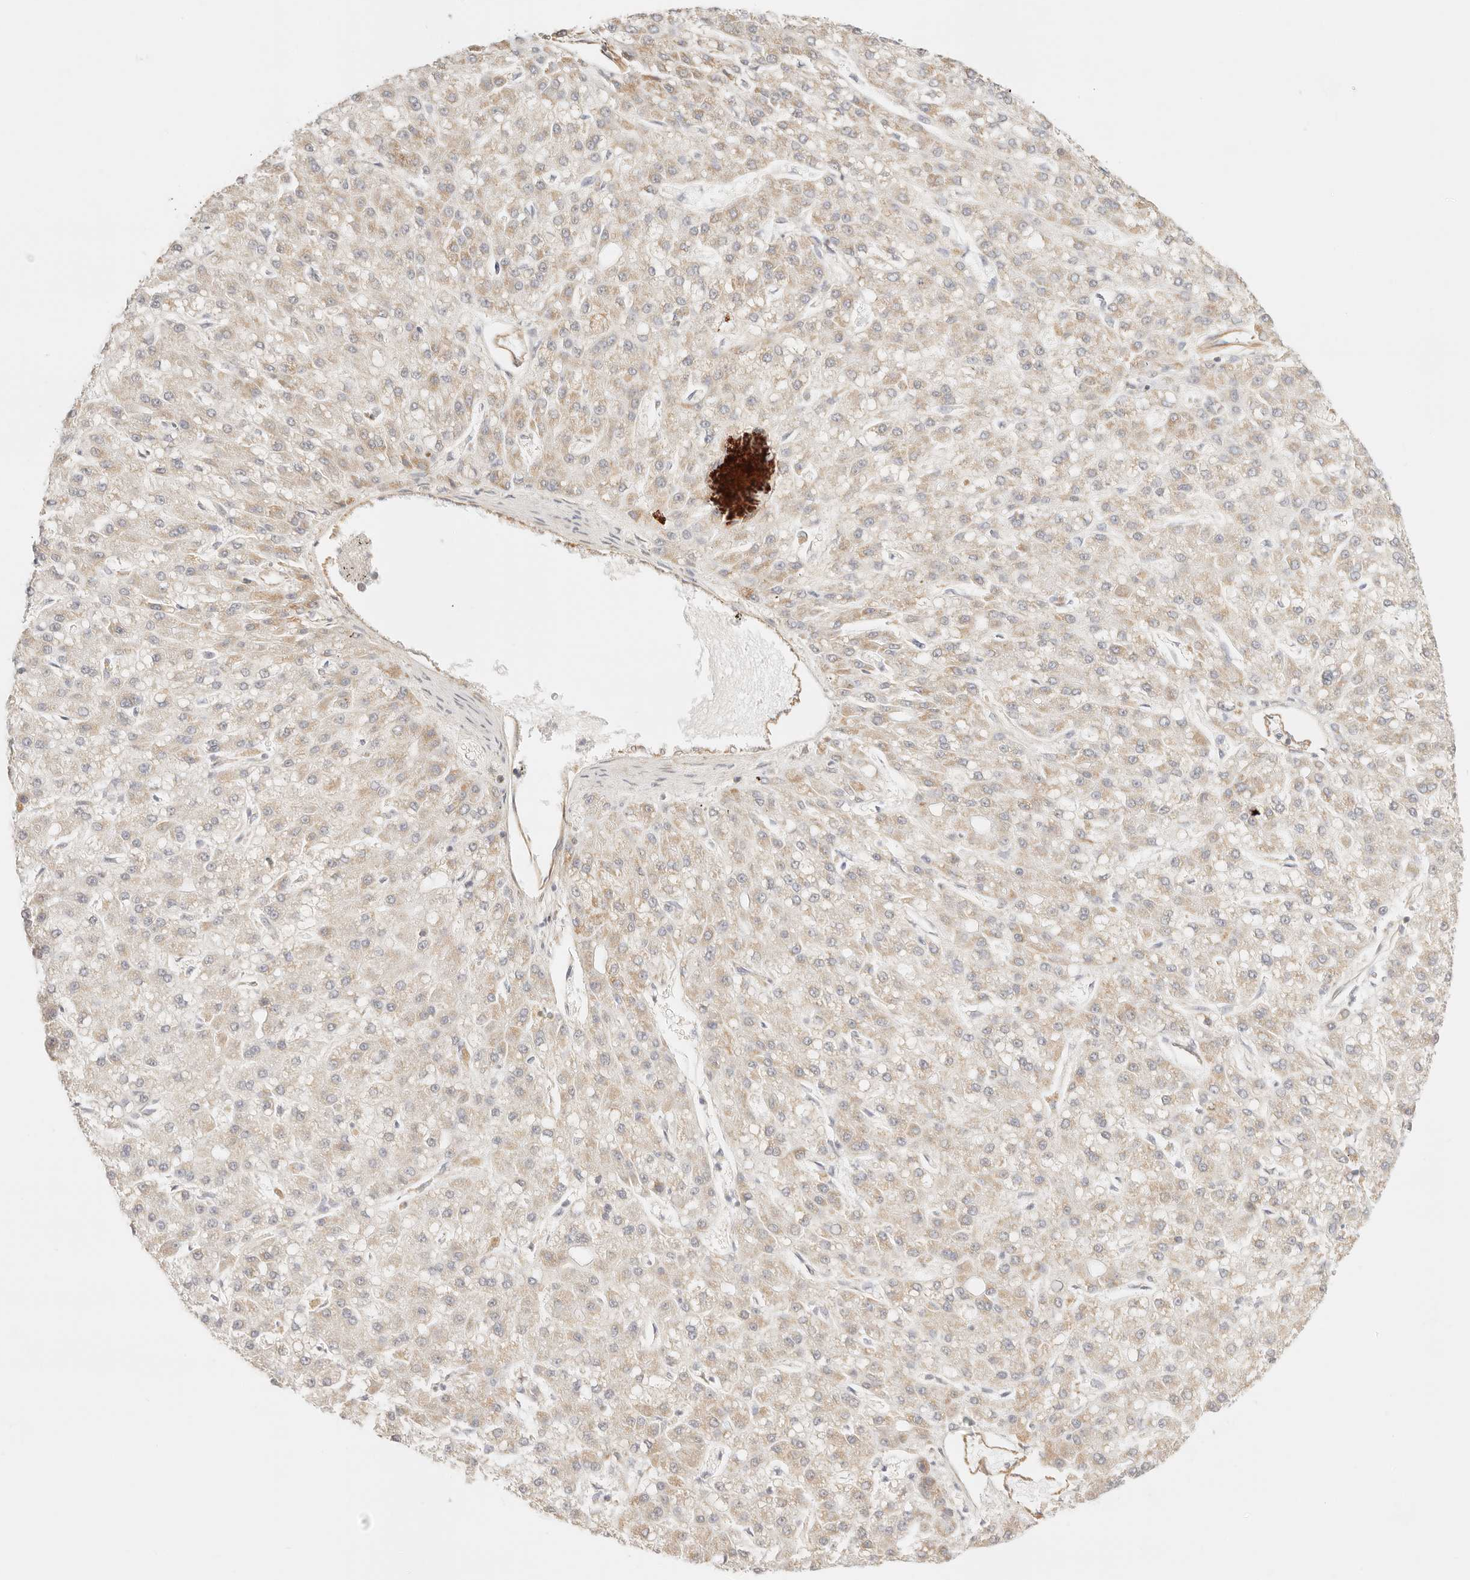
{"staining": {"intensity": "weak", "quantity": "25%-75%", "location": "cytoplasmic/membranous"}, "tissue": "liver cancer", "cell_type": "Tumor cells", "image_type": "cancer", "snomed": [{"axis": "morphology", "description": "Carcinoma, Hepatocellular, NOS"}, {"axis": "topography", "description": "Liver"}], "caption": "An image showing weak cytoplasmic/membranous positivity in approximately 25%-75% of tumor cells in liver cancer, as visualized by brown immunohistochemical staining.", "gene": "ZC3H11A", "patient": {"sex": "male", "age": 67}}